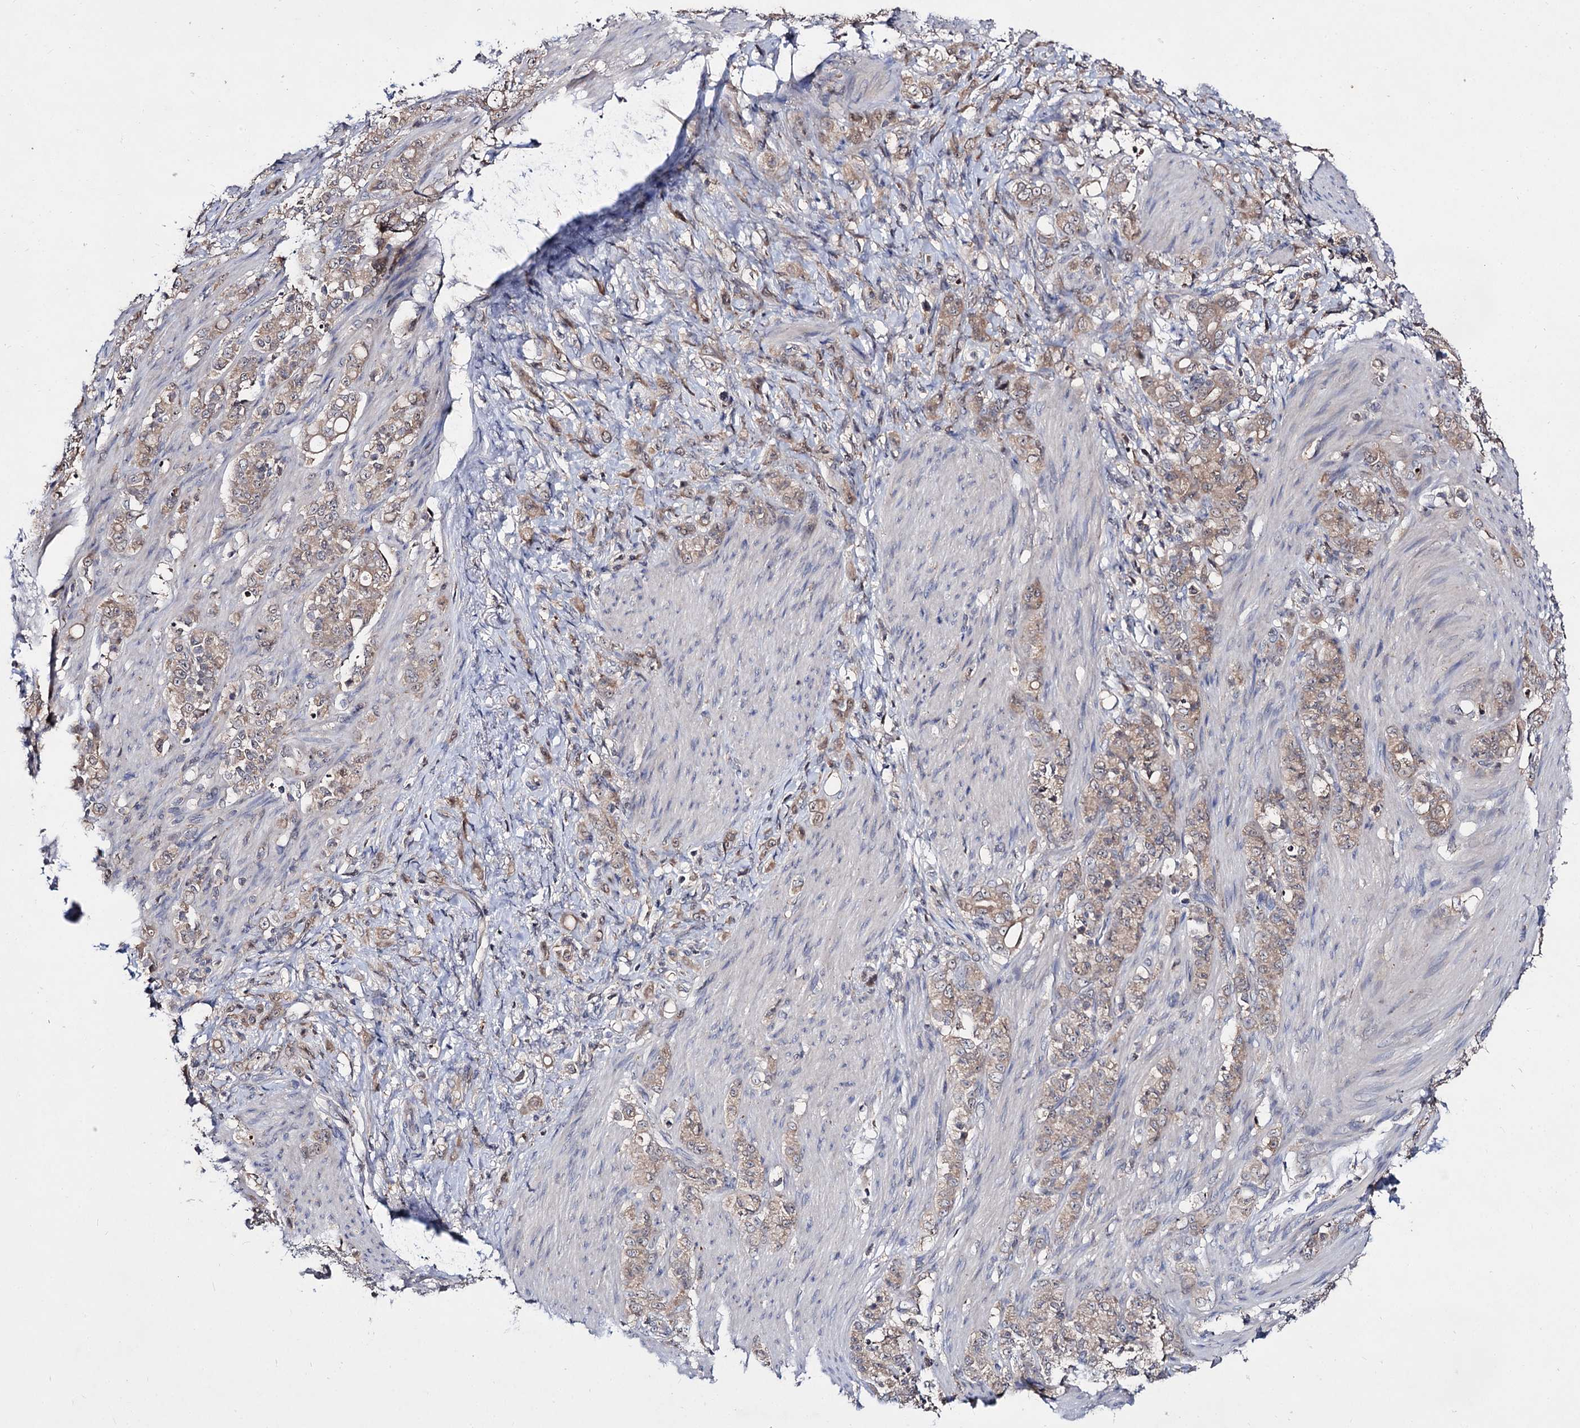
{"staining": {"intensity": "weak", "quantity": ">75%", "location": "cytoplasmic/membranous"}, "tissue": "stomach cancer", "cell_type": "Tumor cells", "image_type": "cancer", "snomed": [{"axis": "morphology", "description": "Adenocarcinoma, NOS"}, {"axis": "topography", "description": "Stomach"}], "caption": "Protein analysis of adenocarcinoma (stomach) tissue displays weak cytoplasmic/membranous staining in about >75% of tumor cells.", "gene": "ACTR6", "patient": {"sex": "female", "age": 79}}